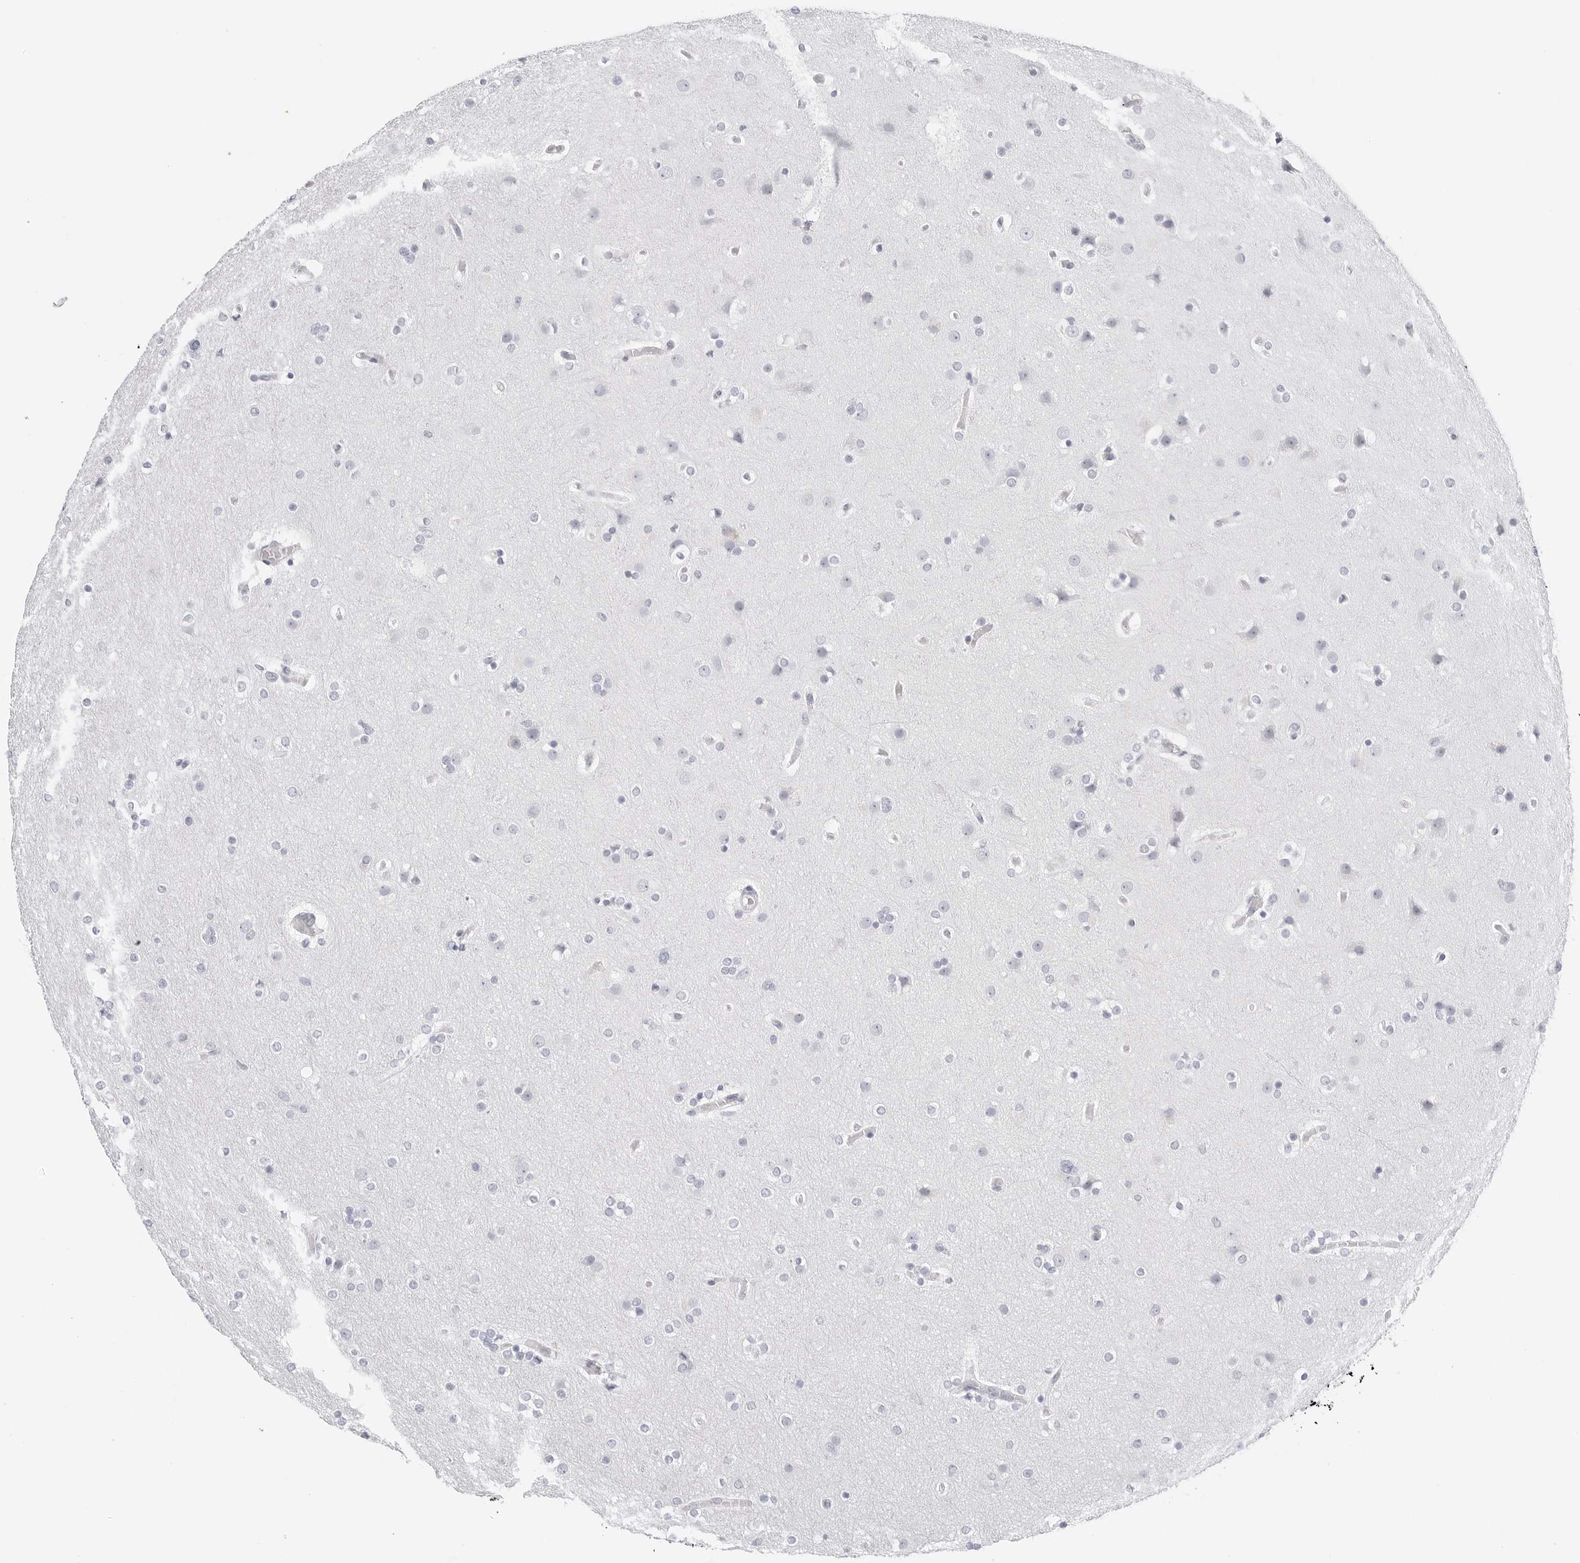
{"staining": {"intensity": "negative", "quantity": "none", "location": "none"}, "tissue": "glioma", "cell_type": "Tumor cells", "image_type": "cancer", "snomed": [{"axis": "morphology", "description": "Glioma, malignant, High grade"}, {"axis": "topography", "description": "Cerebral cortex"}], "caption": "A photomicrograph of malignant high-grade glioma stained for a protein shows no brown staining in tumor cells.", "gene": "HMGCS2", "patient": {"sex": "female", "age": 36}}